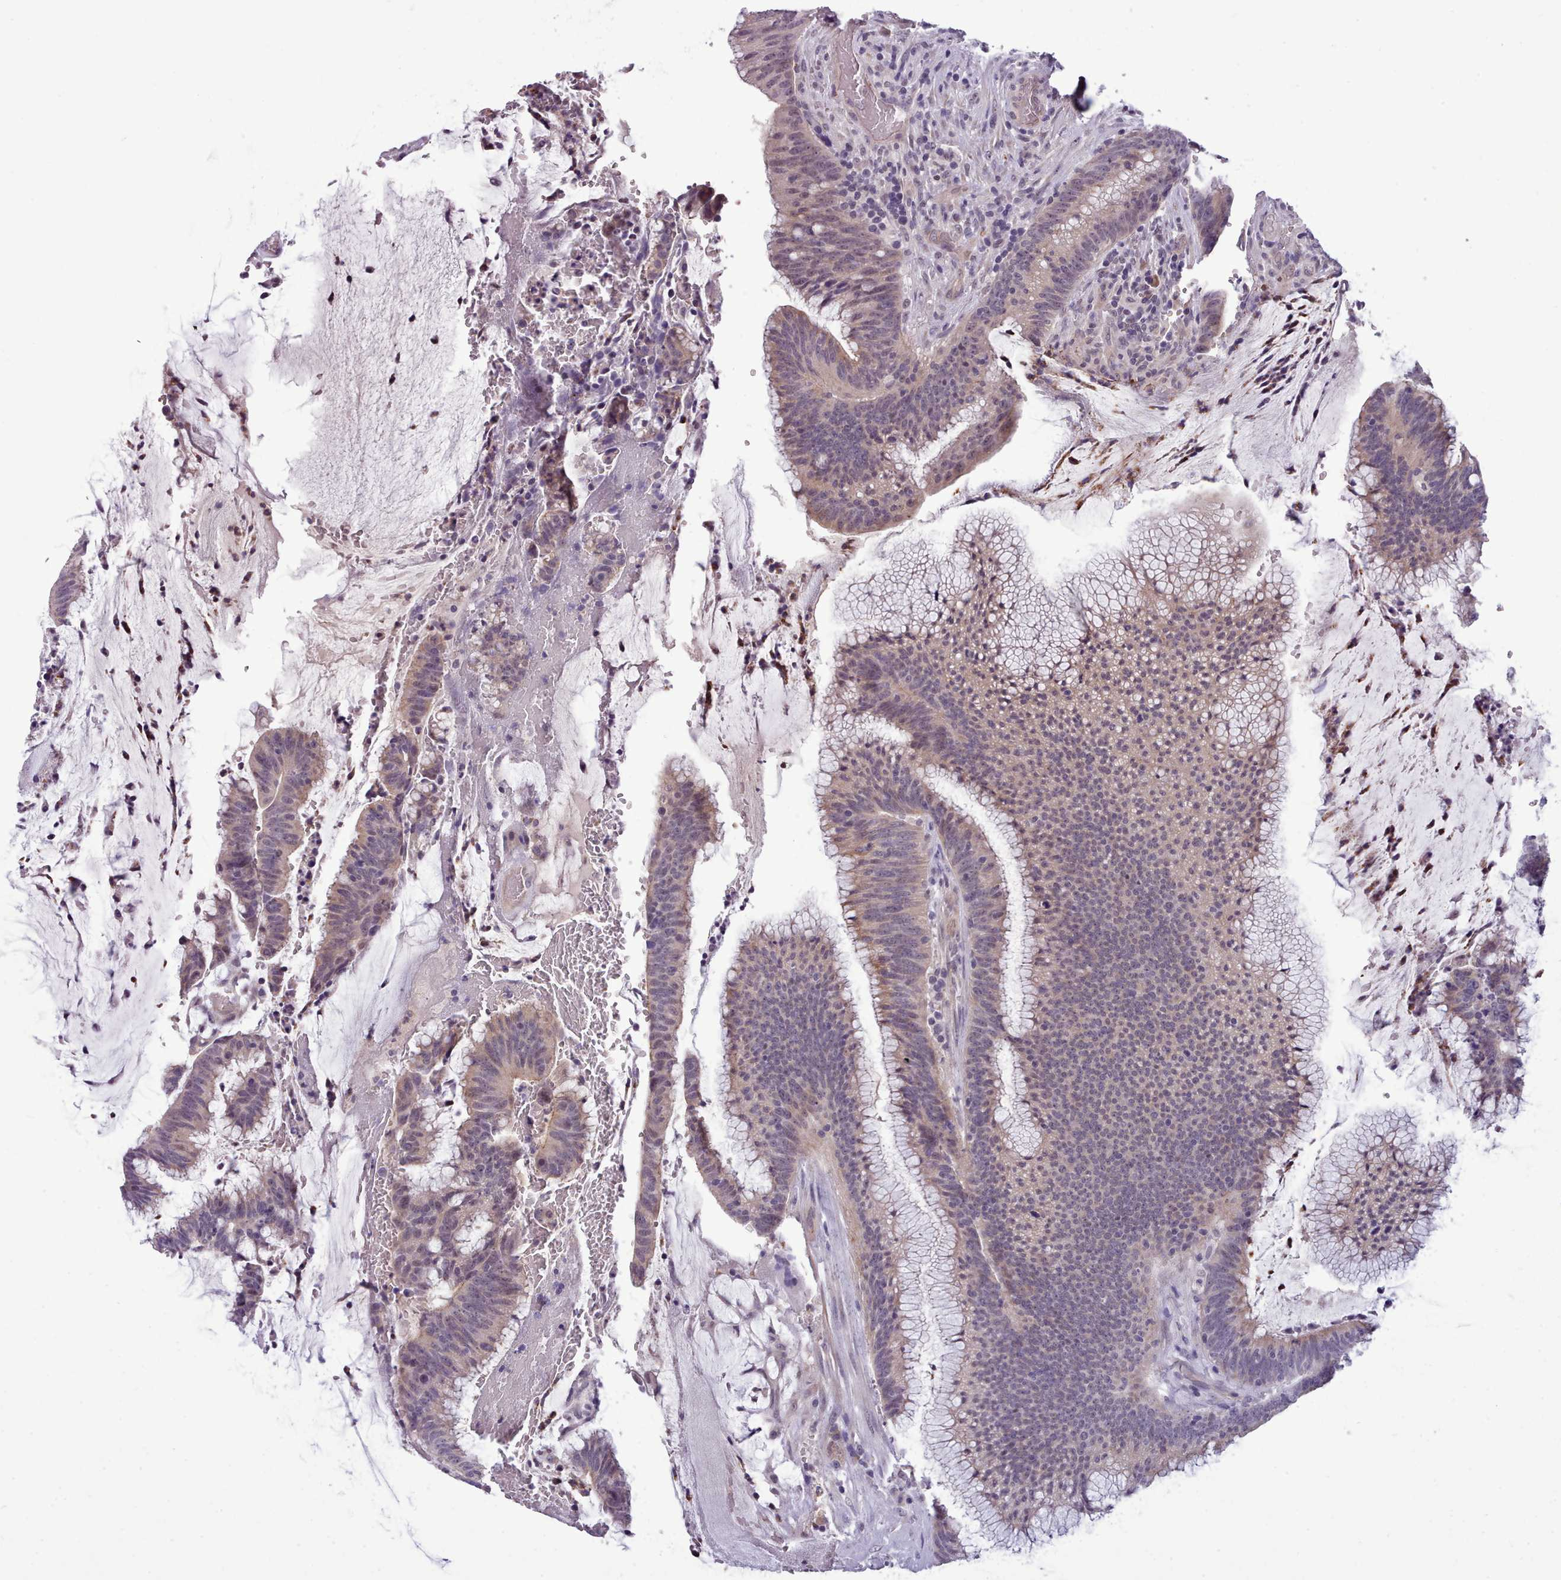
{"staining": {"intensity": "weak", "quantity": "25%-75%", "location": "cytoplasmic/membranous"}, "tissue": "colorectal cancer", "cell_type": "Tumor cells", "image_type": "cancer", "snomed": [{"axis": "morphology", "description": "Adenocarcinoma, NOS"}, {"axis": "topography", "description": "Rectum"}], "caption": "Immunohistochemistry staining of adenocarcinoma (colorectal), which displays low levels of weak cytoplasmic/membranous positivity in approximately 25%-75% of tumor cells indicating weak cytoplasmic/membranous protein staining. The staining was performed using DAB (brown) for protein detection and nuclei were counterstained in hematoxylin (blue).", "gene": "KCTD16", "patient": {"sex": "female", "age": 77}}